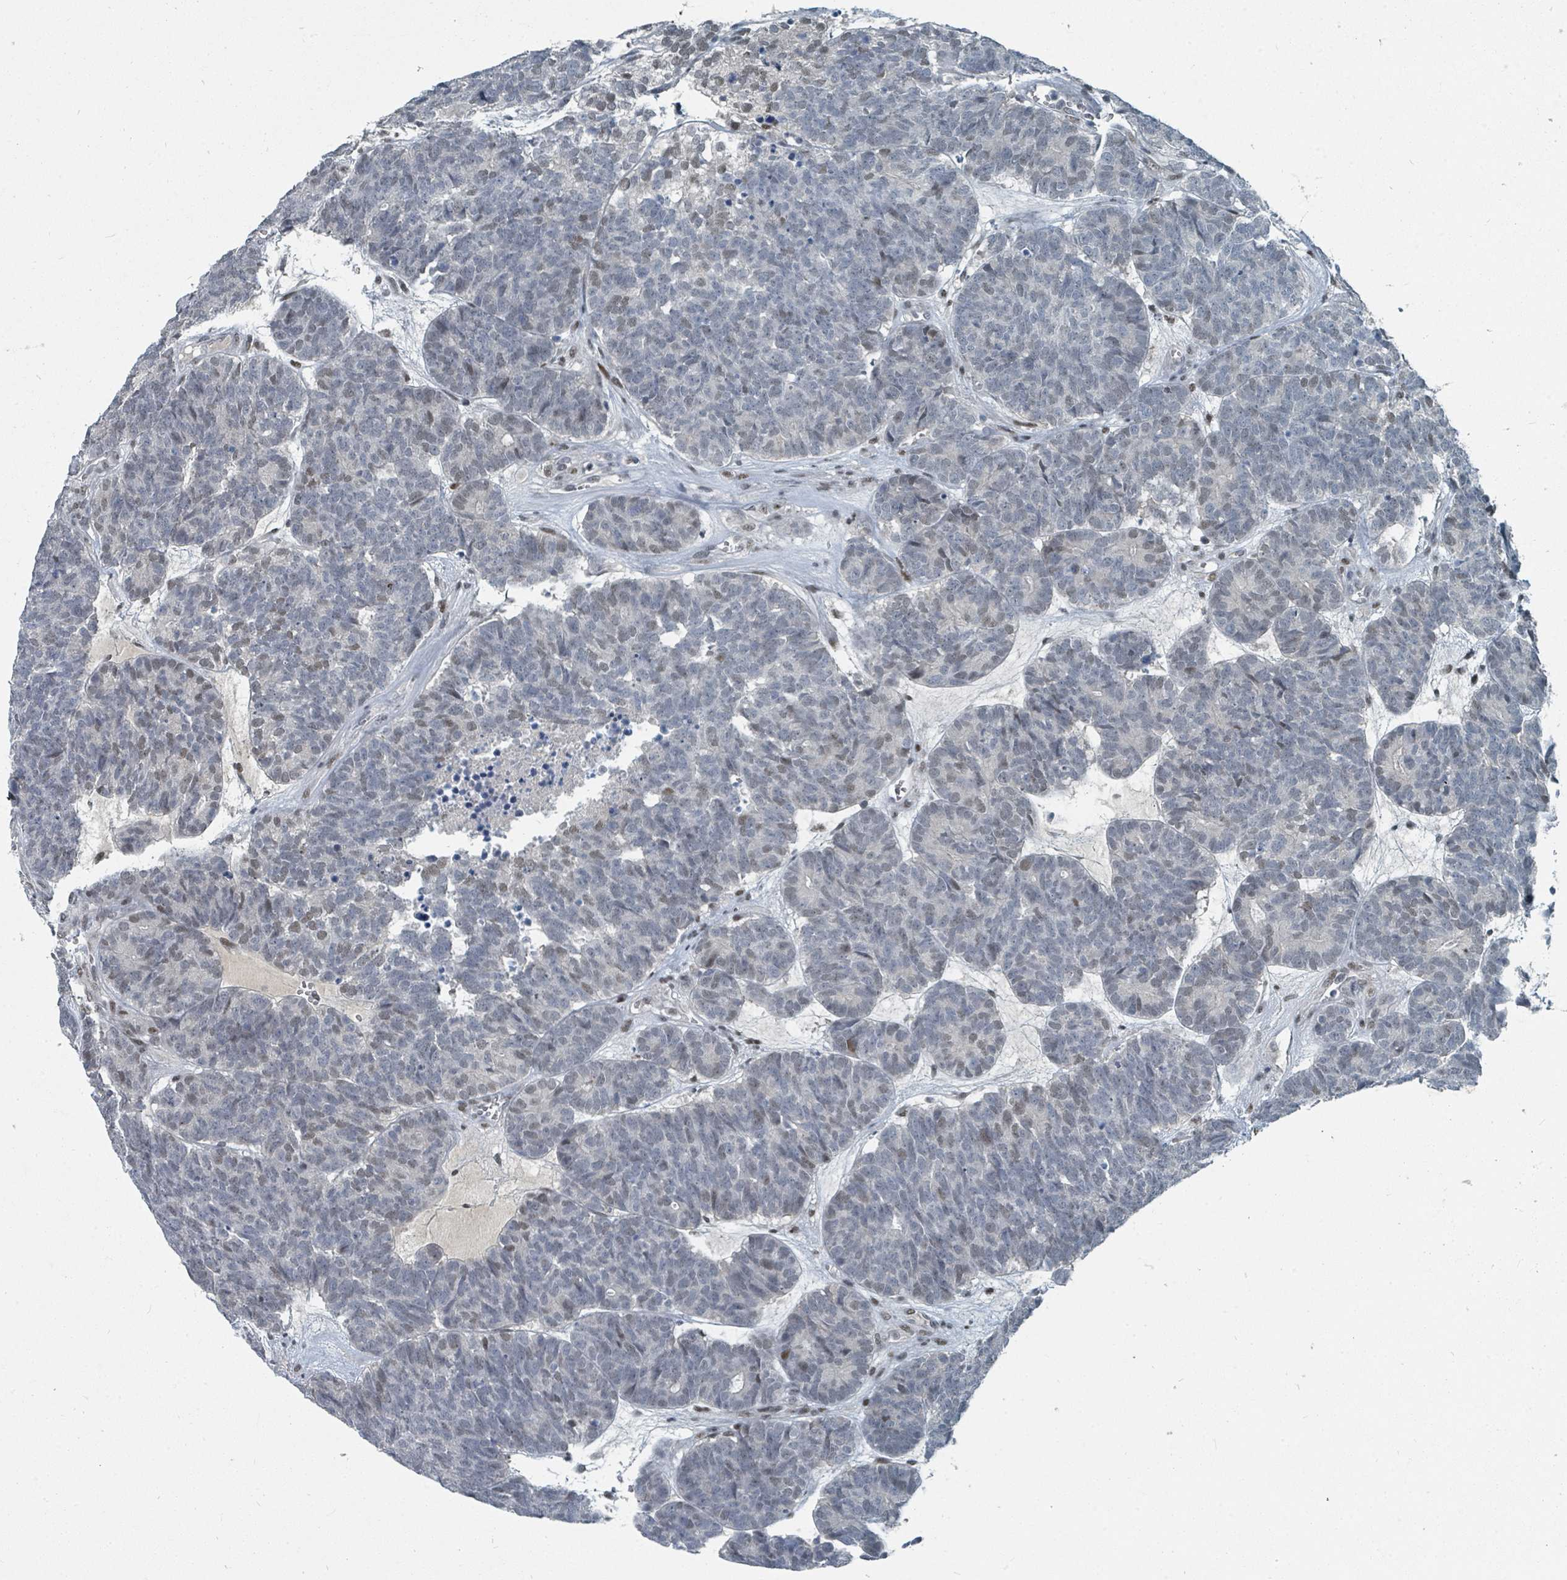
{"staining": {"intensity": "weak", "quantity": "25%-75%", "location": "nuclear"}, "tissue": "head and neck cancer", "cell_type": "Tumor cells", "image_type": "cancer", "snomed": [{"axis": "morphology", "description": "Adenocarcinoma, NOS"}, {"axis": "topography", "description": "Head-Neck"}], "caption": "Approximately 25%-75% of tumor cells in human adenocarcinoma (head and neck) exhibit weak nuclear protein staining as visualized by brown immunohistochemical staining.", "gene": "UCK1", "patient": {"sex": "female", "age": 81}}